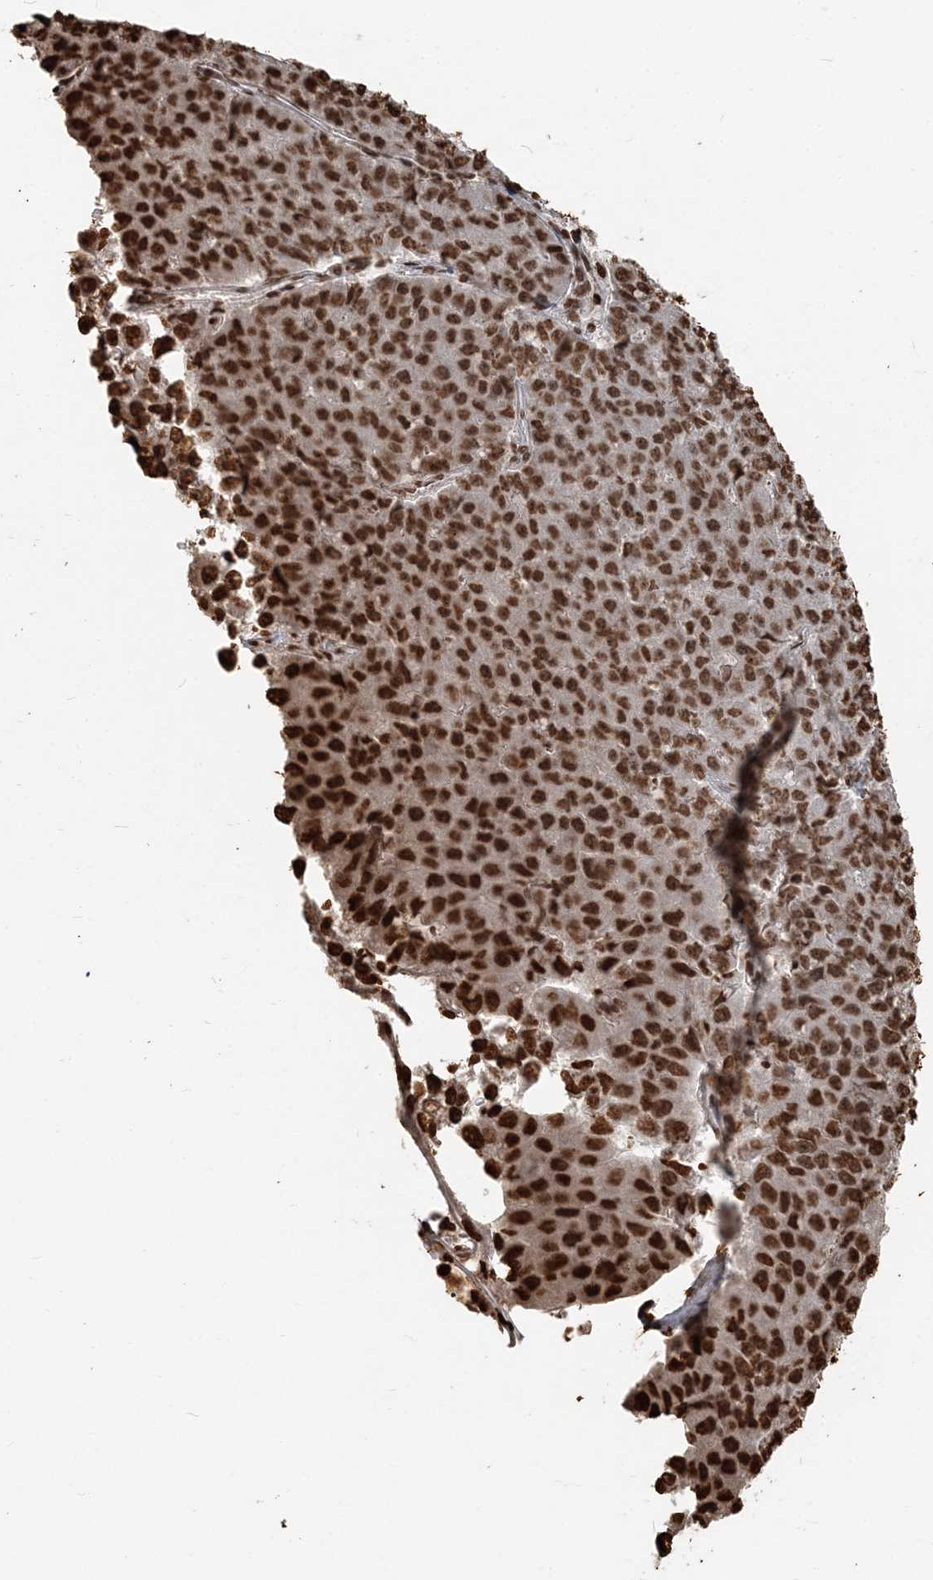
{"staining": {"intensity": "strong", "quantity": ">75%", "location": "nuclear"}, "tissue": "pancreatic cancer", "cell_type": "Tumor cells", "image_type": "cancer", "snomed": [{"axis": "morphology", "description": "Adenocarcinoma, NOS"}, {"axis": "topography", "description": "Pancreas"}], "caption": "Protein analysis of adenocarcinoma (pancreatic) tissue exhibits strong nuclear positivity in approximately >75% of tumor cells.", "gene": "H3-3B", "patient": {"sex": "male", "age": 50}}